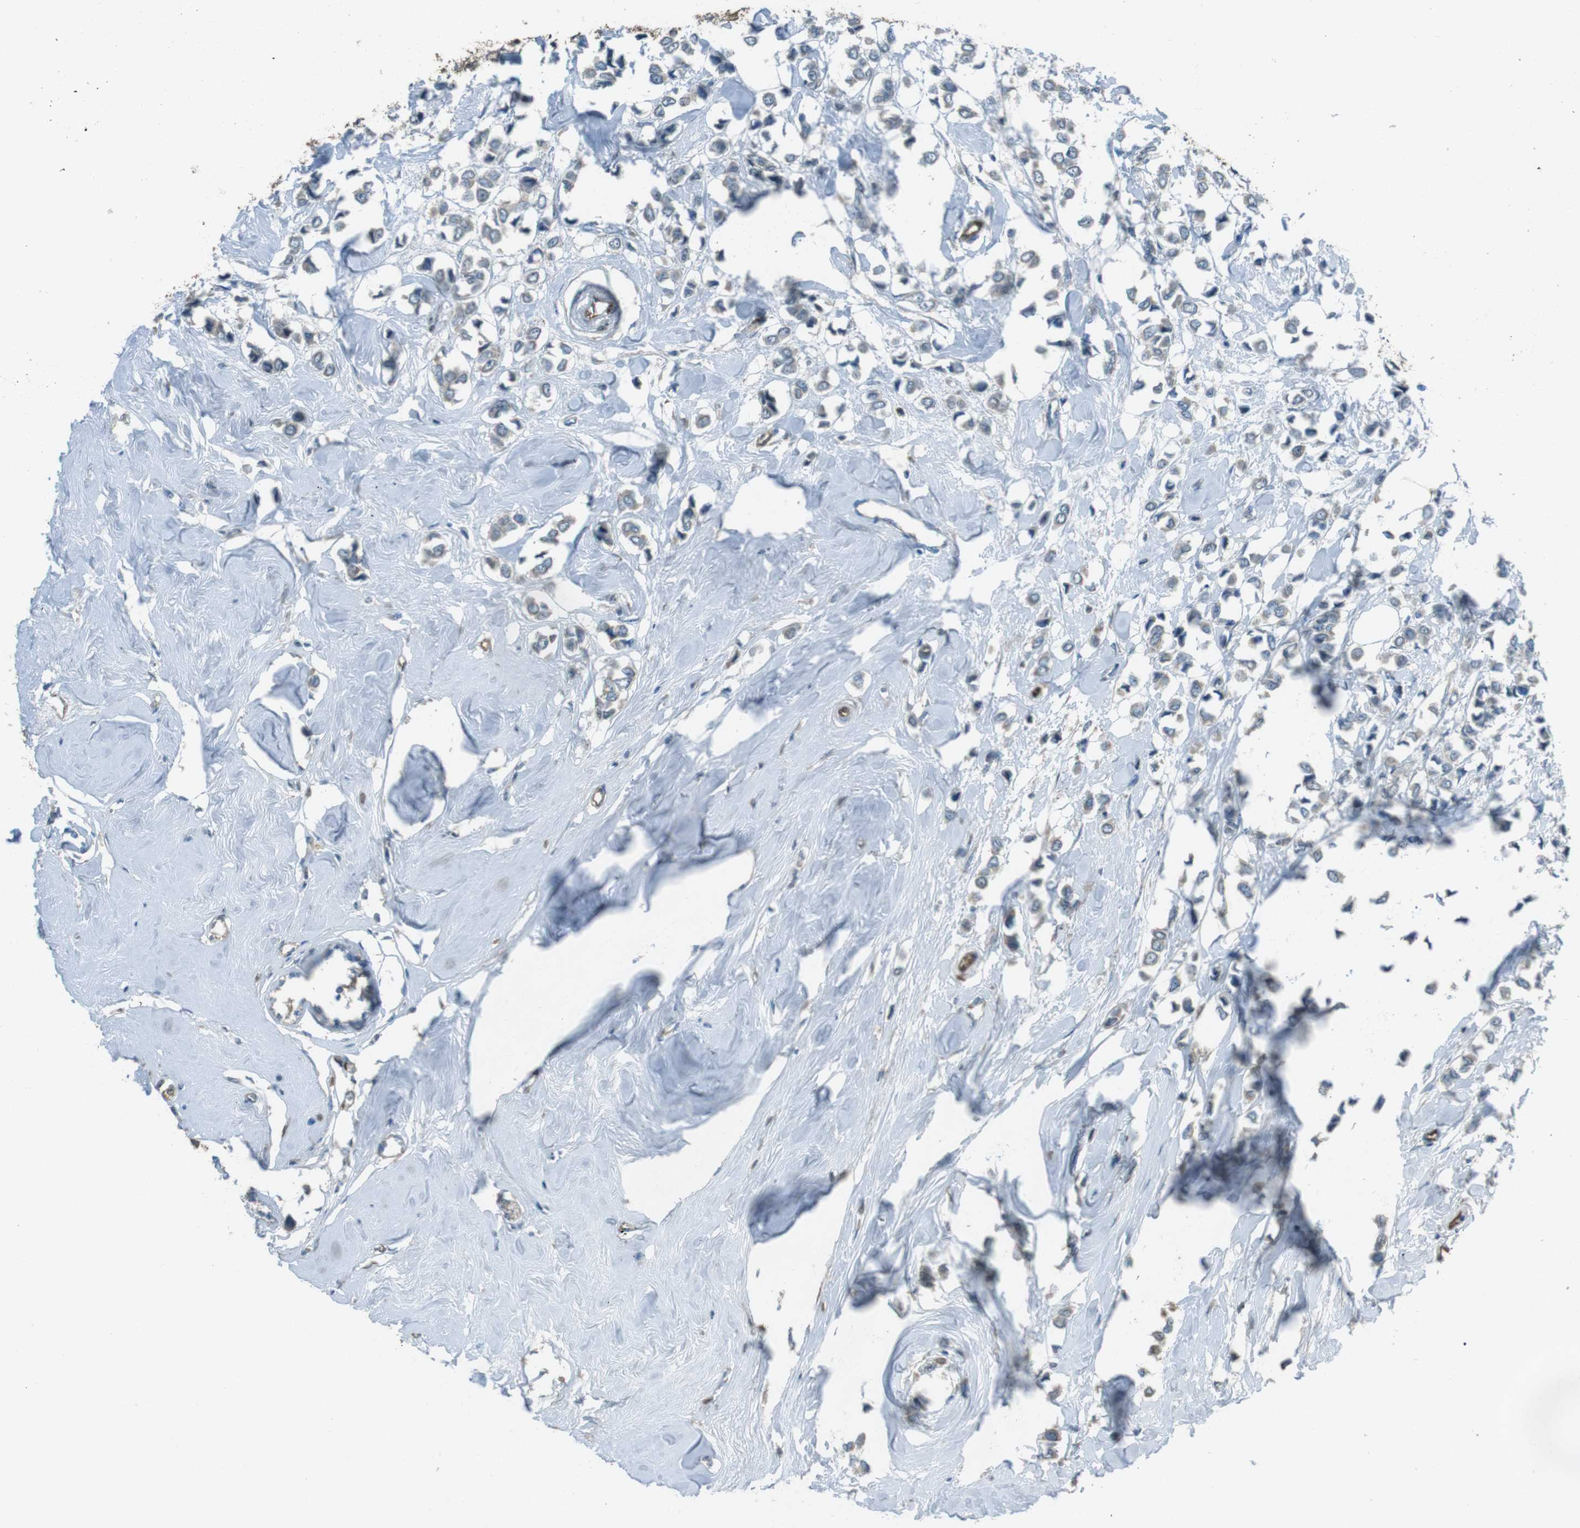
{"staining": {"intensity": "negative", "quantity": "none", "location": "none"}, "tissue": "breast cancer", "cell_type": "Tumor cells", "image_type": "cancer", "snomed": [{"axis": "morphology", "description": "Lobular carcinoma"}, {"axis": "topography", "description": "Breast"}], "caption": "Immunohistochemical staining of human breast cancer (lobular carcinoma) exhibits no significant expression in tumor cells.", "gene": "MFAP3", "patient": {"sex": "female", "age": 51}}